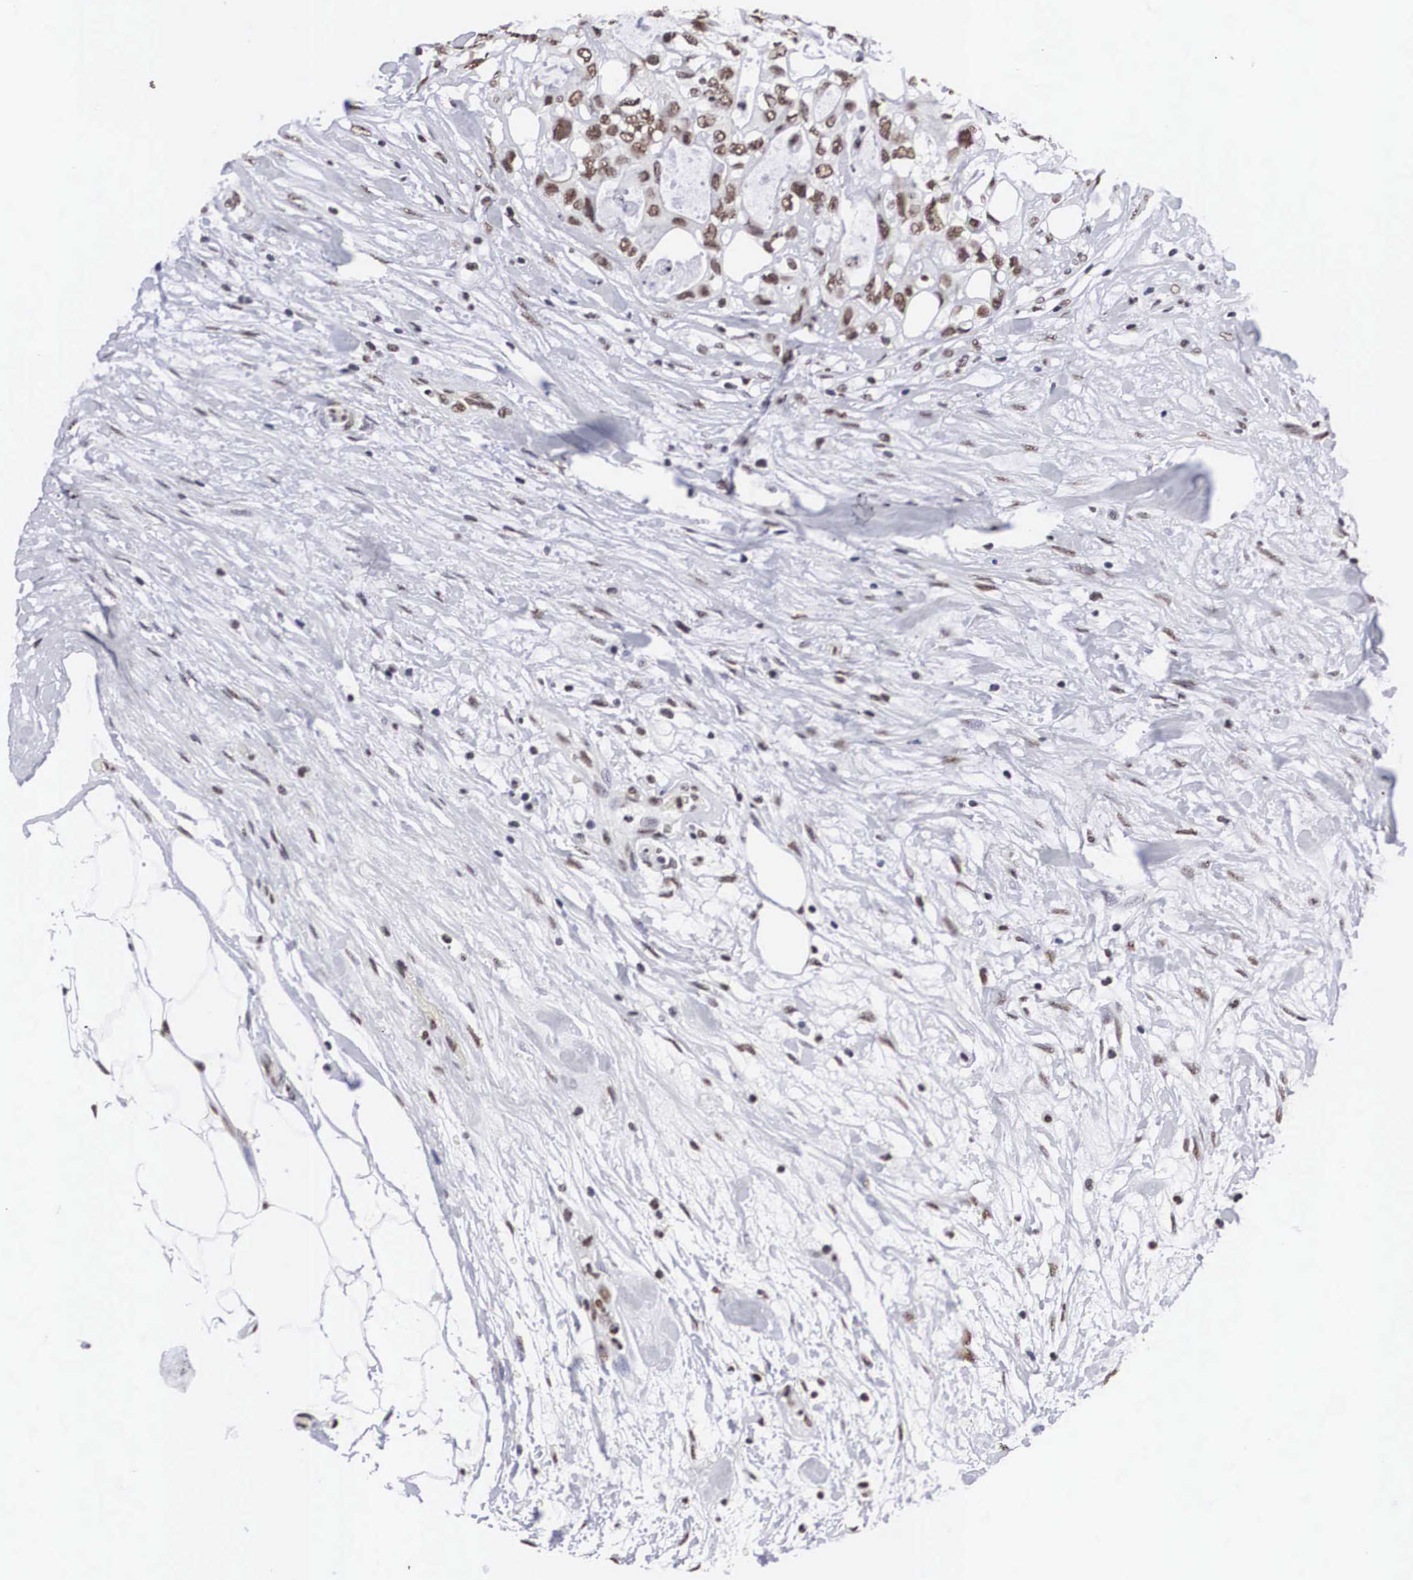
{"staining": {"intensity": "moderate", "quantity": ">75%", "location": "nuclear"}, "tissue": "colorectal cancer", "cell_type": "Tumor cells", "image_type": "cancer", "snomed": [{"axis": "morphology", "description": "Adenocarcinoma, NOS"}, {"axis": "topography", "description": "Rectum"}], "caption": "IHC image of colorectal cancer (adenocarcinoma) stained for a protein (brown), which shows medium levels of moderate nuclear expression in approximately >75% of tumor cells.", "gene": "ACIN1", "patient": {"sex": "female", "age": 57}}